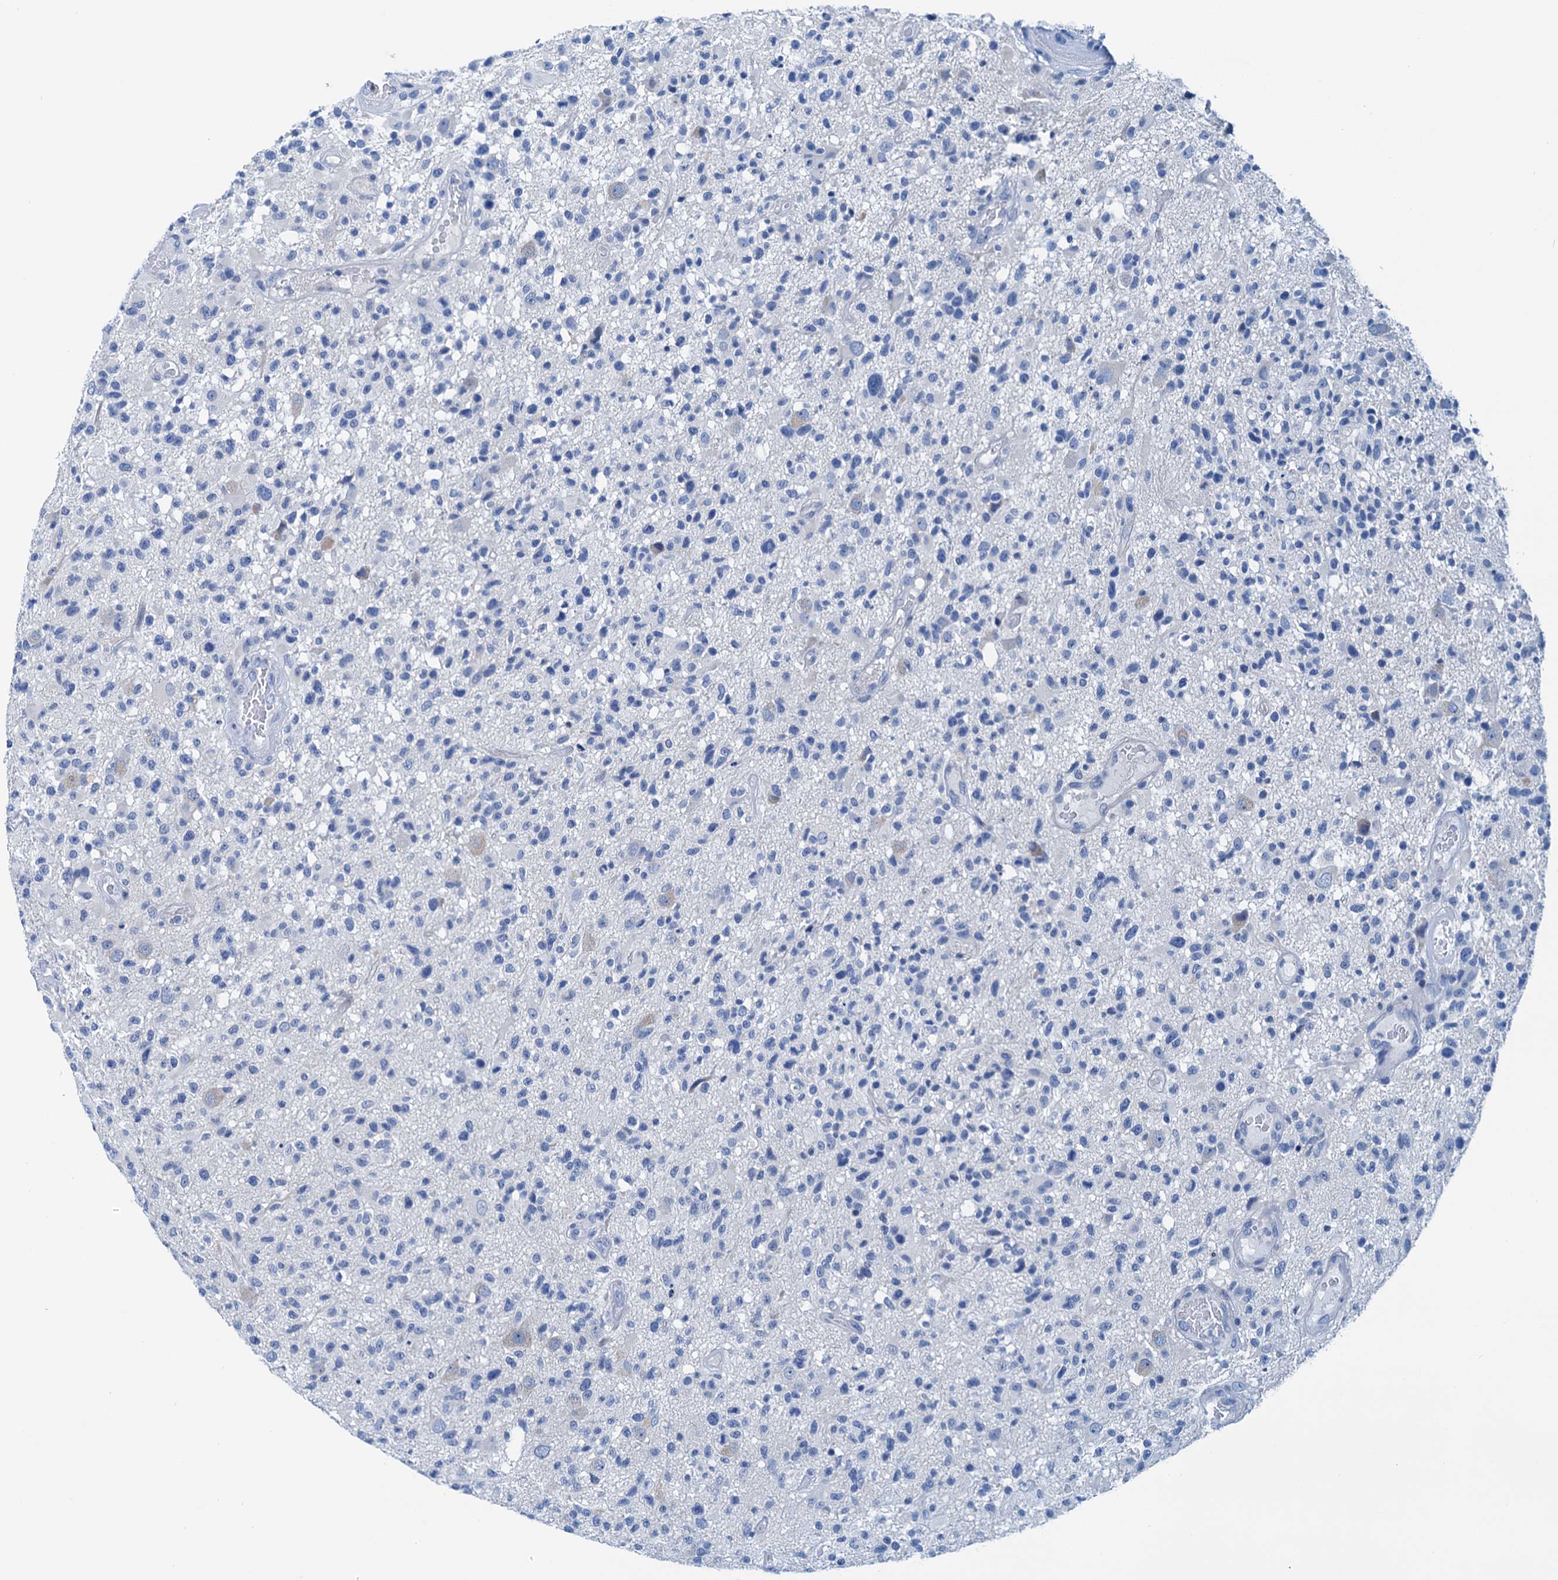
{"staining": {"intensity": "negative", "quantity": "none", "location": "none"}, "tissue": "glioma", "cell_type": "Tumor cells", "image_type": "cancer", "snomed": [{"axis": "morphology", "description": "Glioma, malignant, High grade"}, {"axis": "morphology", "description": "Glioblastoma, NOS"}, {"axis": "topography", "description": "Brain"}], "caption": "Malignant glioma (high-grade) was stained to show a protein in brown. There is no significant expression in tumor cells.", "gene": "KNDC1", "patient": {"sex": "male", "age": 60}}